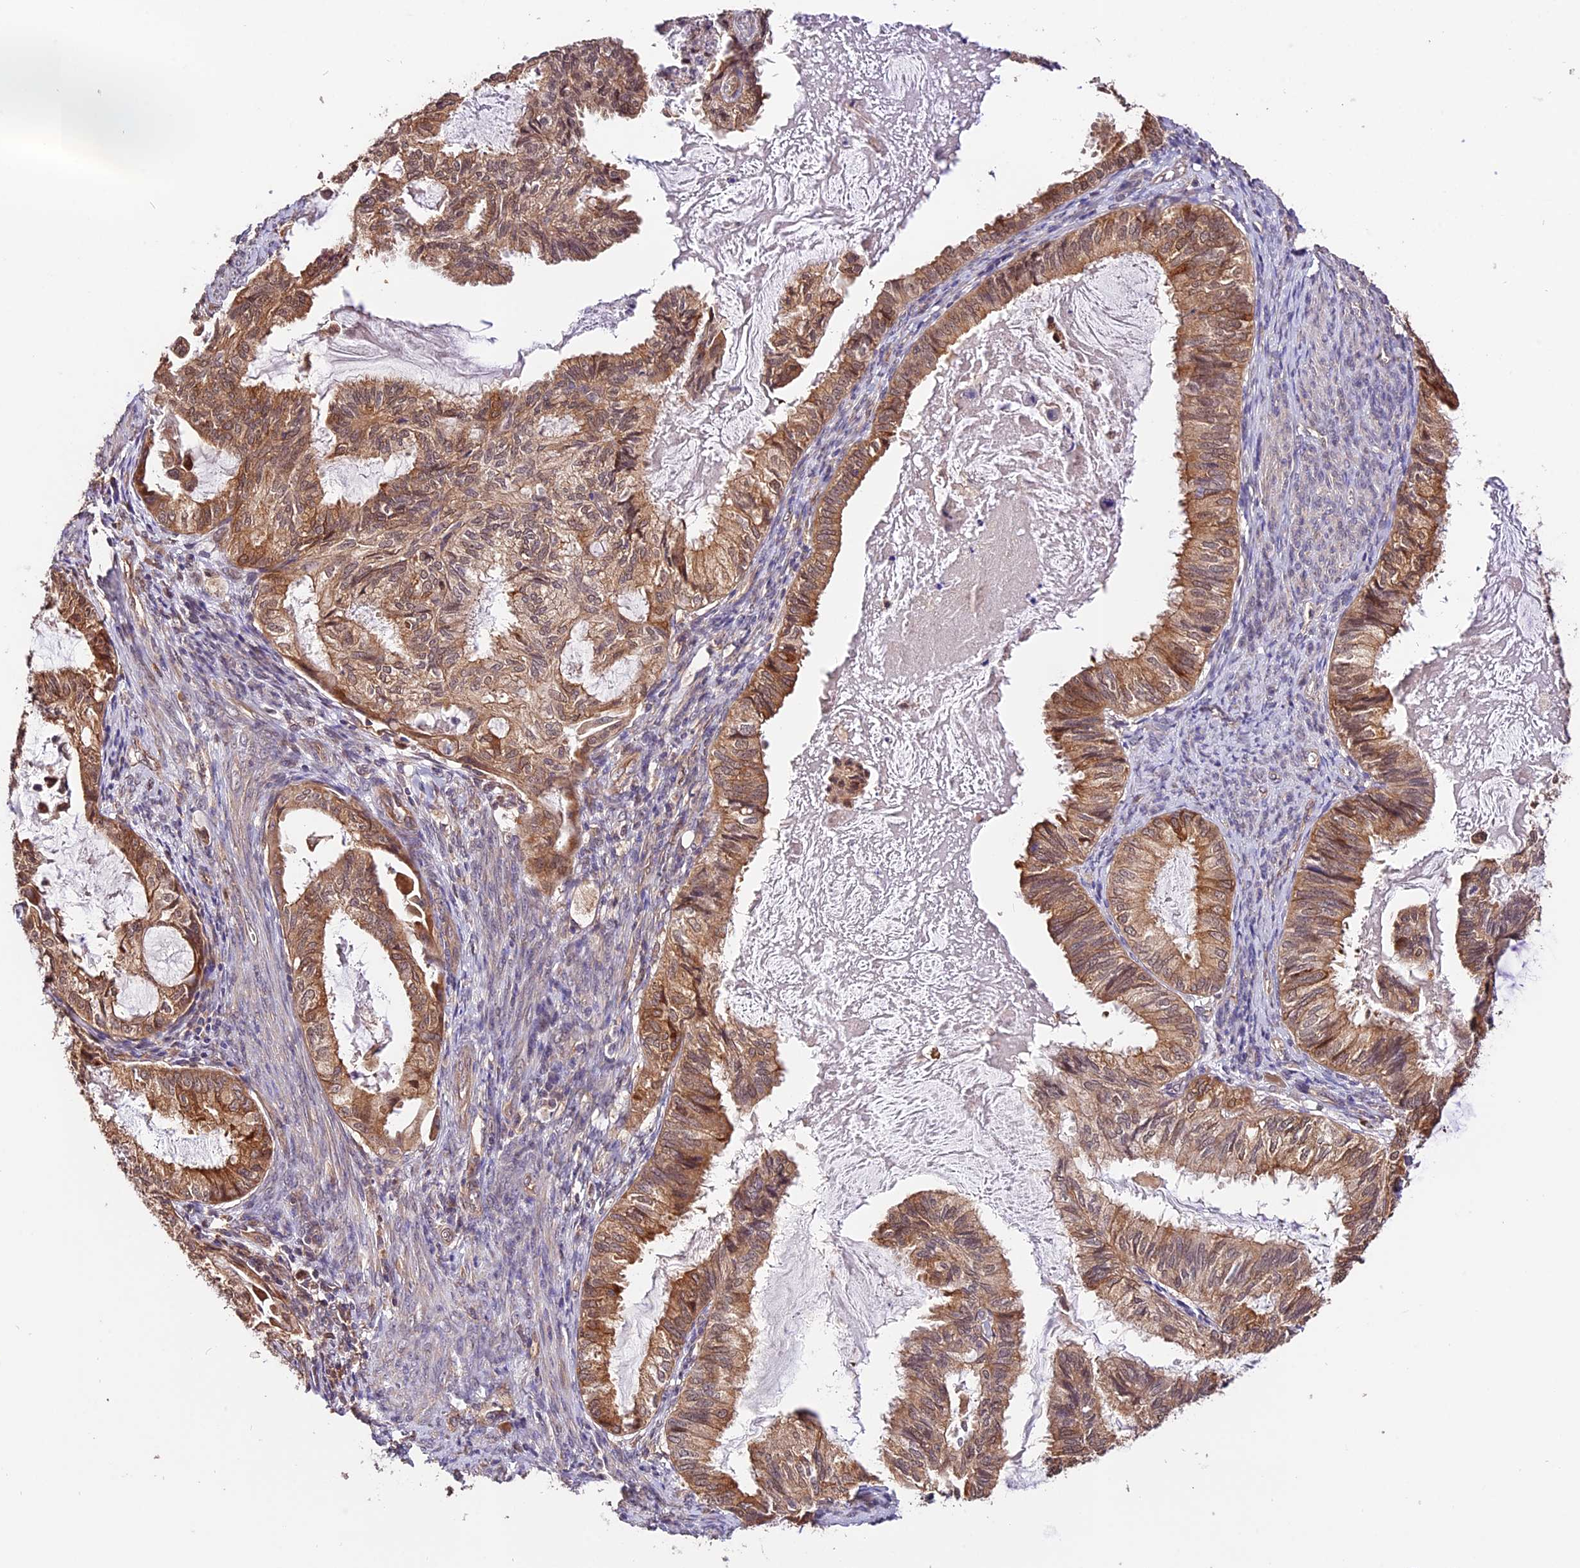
{"staining": {"intensity": "moderate", "quantity": ">75%", "location": "cytoplasmic/membranous"}, "tissue": "cervical cancer", "cell_type": "Tumor cells", "image_type": "cancer", "snomed": [{"axis": "morphology", "description": "Normal tissue, NOS"}, {"axis": "morphology", "description": "Adenocarcinoma, NOS"}, {"axis": "topography", "description": "Cervix"}, {"axis": "topography", "description": "Endometrium"}], "caption": "A medium amount of moderate cytoplasmic/membranous positivity is present in approximately >75% of tumor cells in cervical cancer (adenocarcinoma) tissue. The staining was performed using DAB, with brown indicating positive protein expression. Nuclei are stained blue with hematoxylin.", "gene": "CES3", "patient": {"sex": "female", "age": 86}}